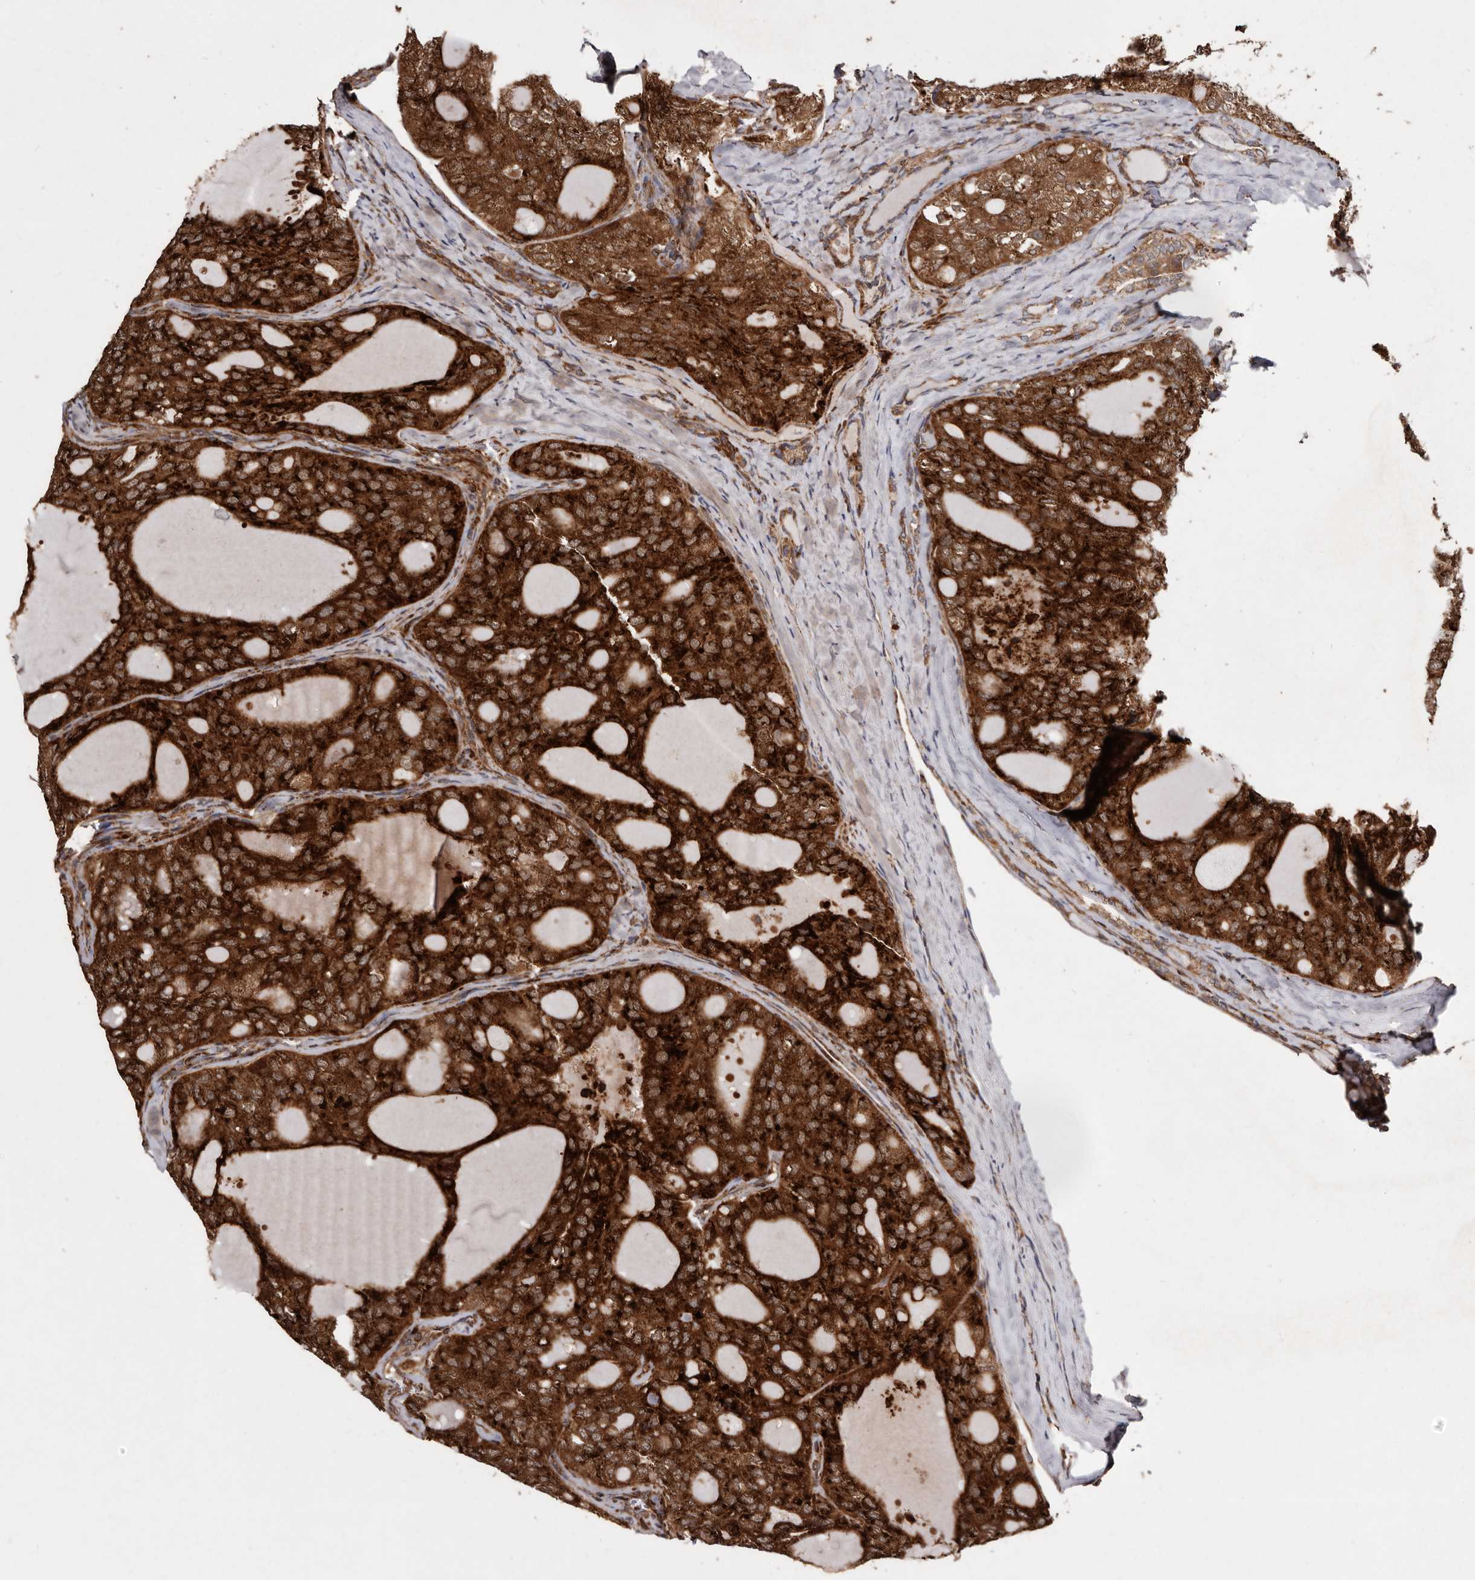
{"staining": {"intensity": "strong", "quantity": ">75%", "location": "cytoplasmic/membranous"}, "tissue": "thyroid cancer", "cell_type": "Tumor cells", "image_type": "cancer", "snomed": [{"axis": "morphology", "description": "Follicular adenoma carcinoma, NOS"}, {"axis": "topography", "description": "Thyroid gland"}], "caption": "Tumor cells show high levels of strong cytoplasmic/membranous staining in about >75% of cells in thyroid cancer. The staining was performed using DAB, with brown indicating positive protein expression. Nuclei are stained blue with hematoxylin.", "gene": "FLAD1", "patient": {"sex": "male", "age": 75}}